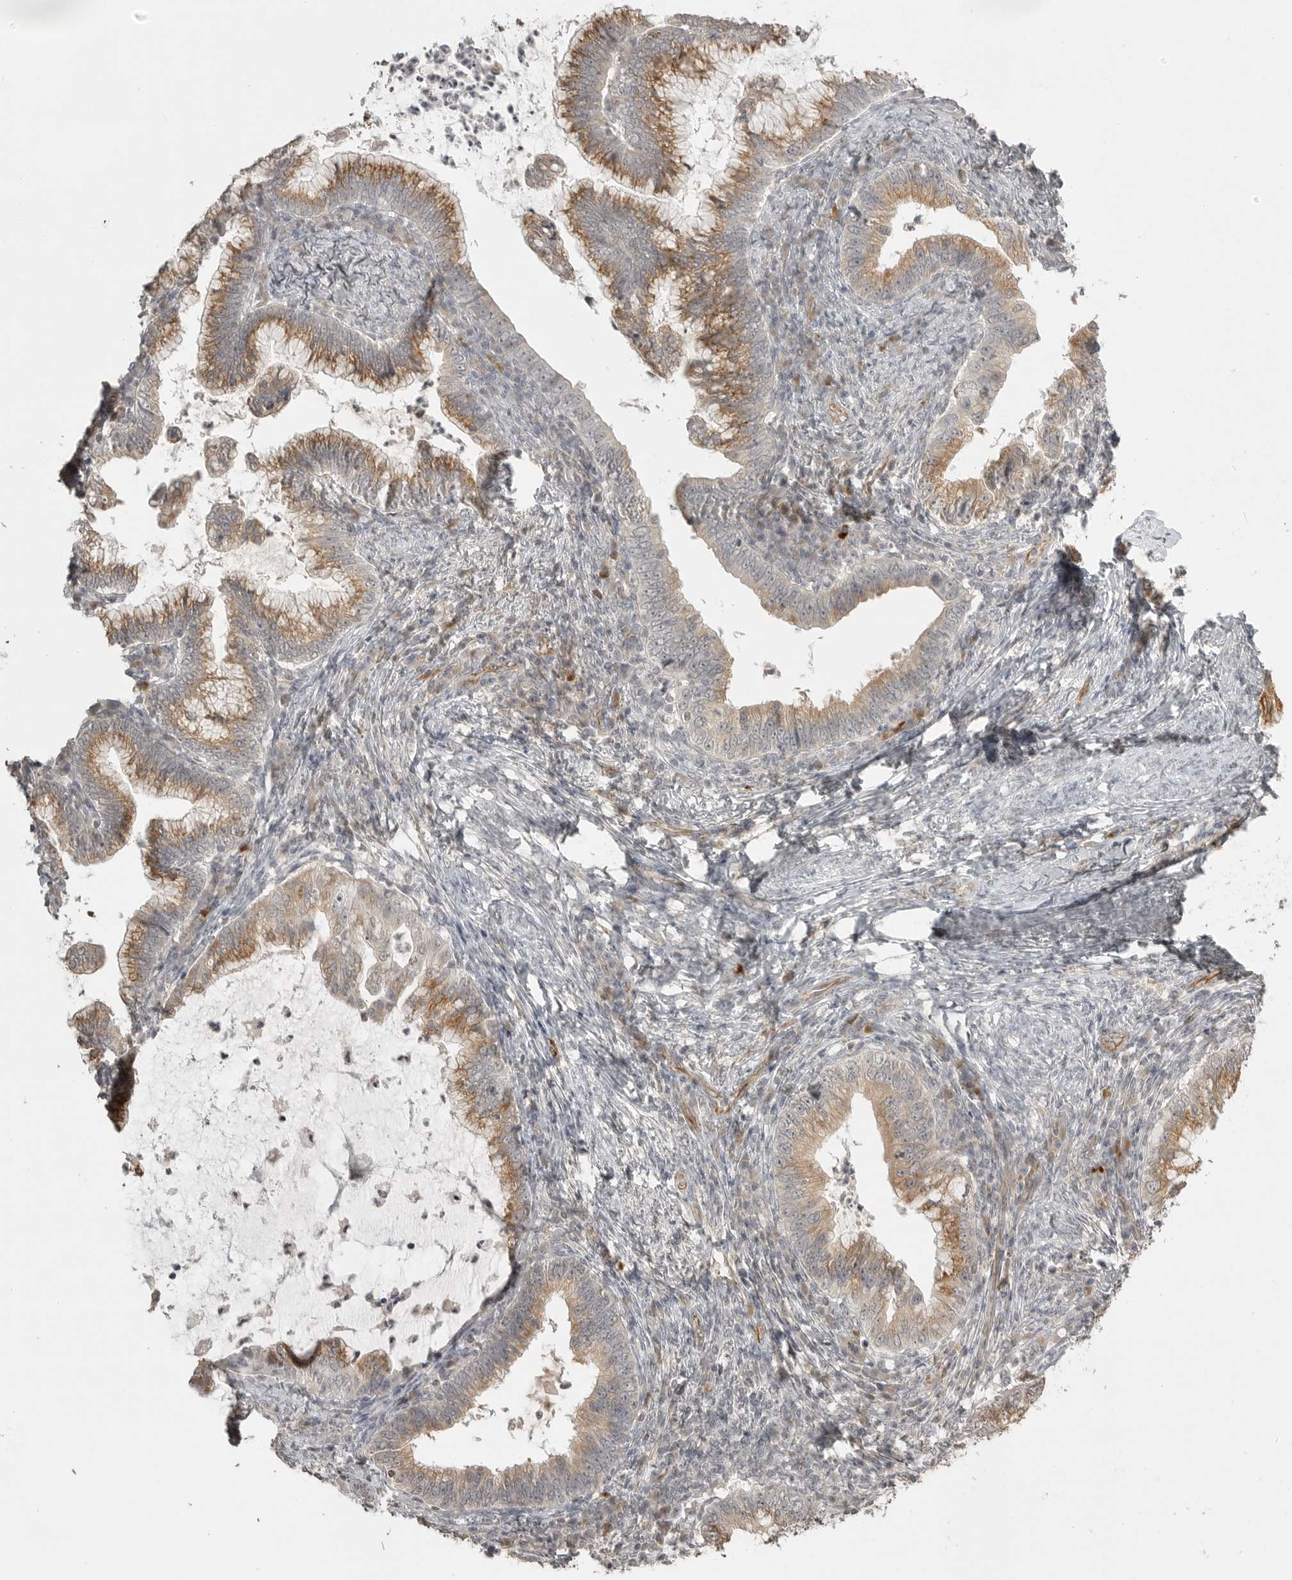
{"staining": {"intensity": "moderate", "quantity": ">75%", "location": "cytoplasmic/membranous"}, "tissue": "cervical cancer", "cell_type": "Tumor cells", "image_type": "cancer", "snomed": [{"axis": "morphology", "description": "Adenocarcinoma, NOS"}, {"axis": "topography", "description": "Cervix"}], "caption": "The histopathology image shows staining of cervical cancer (adenocarcinoma), revealing moderate cytoplasmic/membranous protein staining (brown color) within tumor cells.", "gene": "SMG8", "patient": {"sex": "female", "age": 36}}